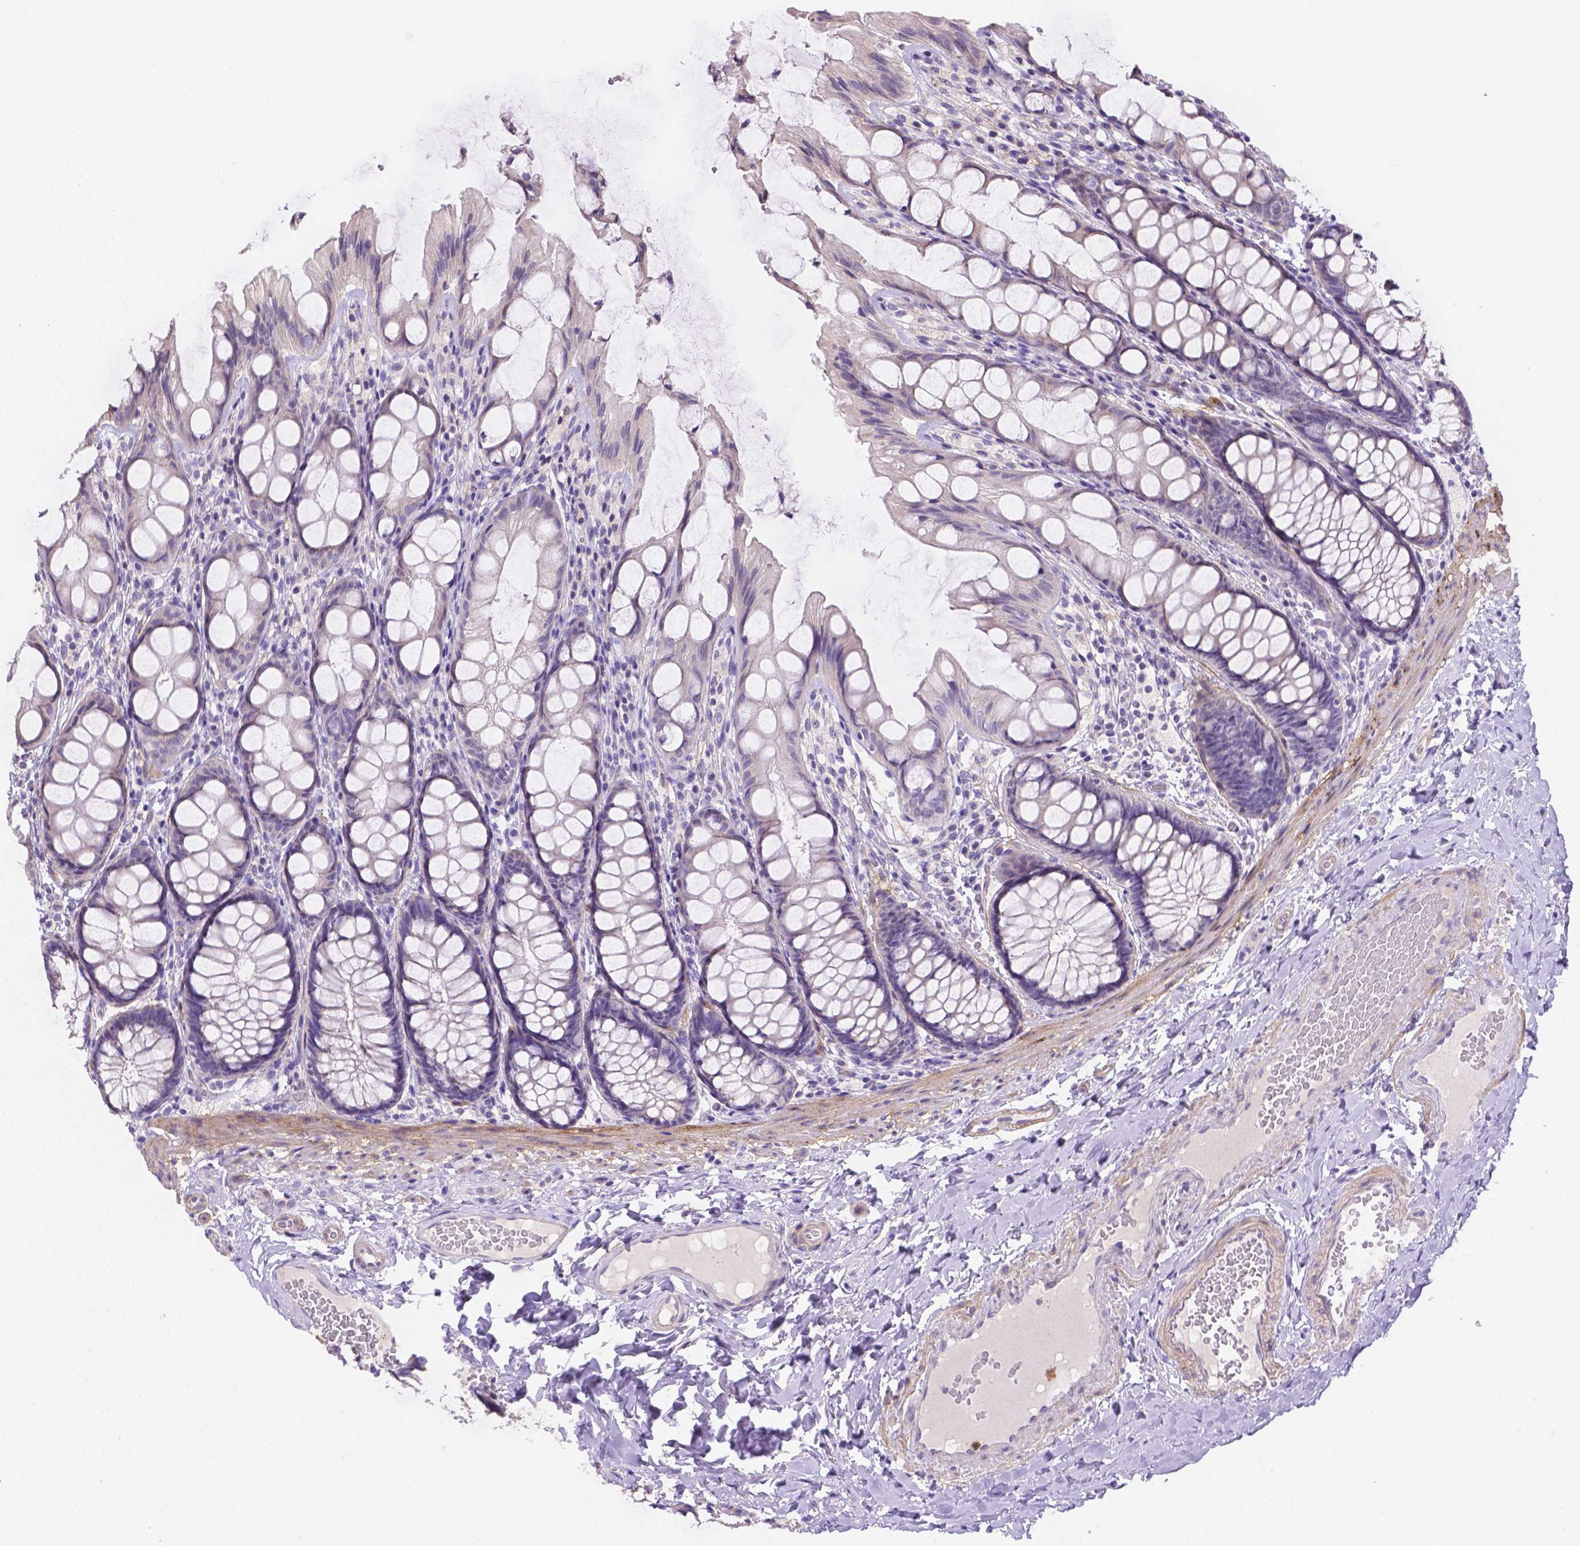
{"staining": {"intensity": "negative", "quantity": "none", "location": "none"}, "tissue": "colon", "cell_type": "Endothelial cells", "image_type": "normal", "snomed": [{"axis": "morphology", "description": "Normal tissue, NOS"}, {"axis": "topography", "description": "Colon"}], "caption": "DAB (3,3'-diaminobenzidine) immunohistochemical staining of normal human colon reveals no significant expression in endothelial cells.", "gene": "NXPE2", "patient": {"sex": "male", "age": 47}}